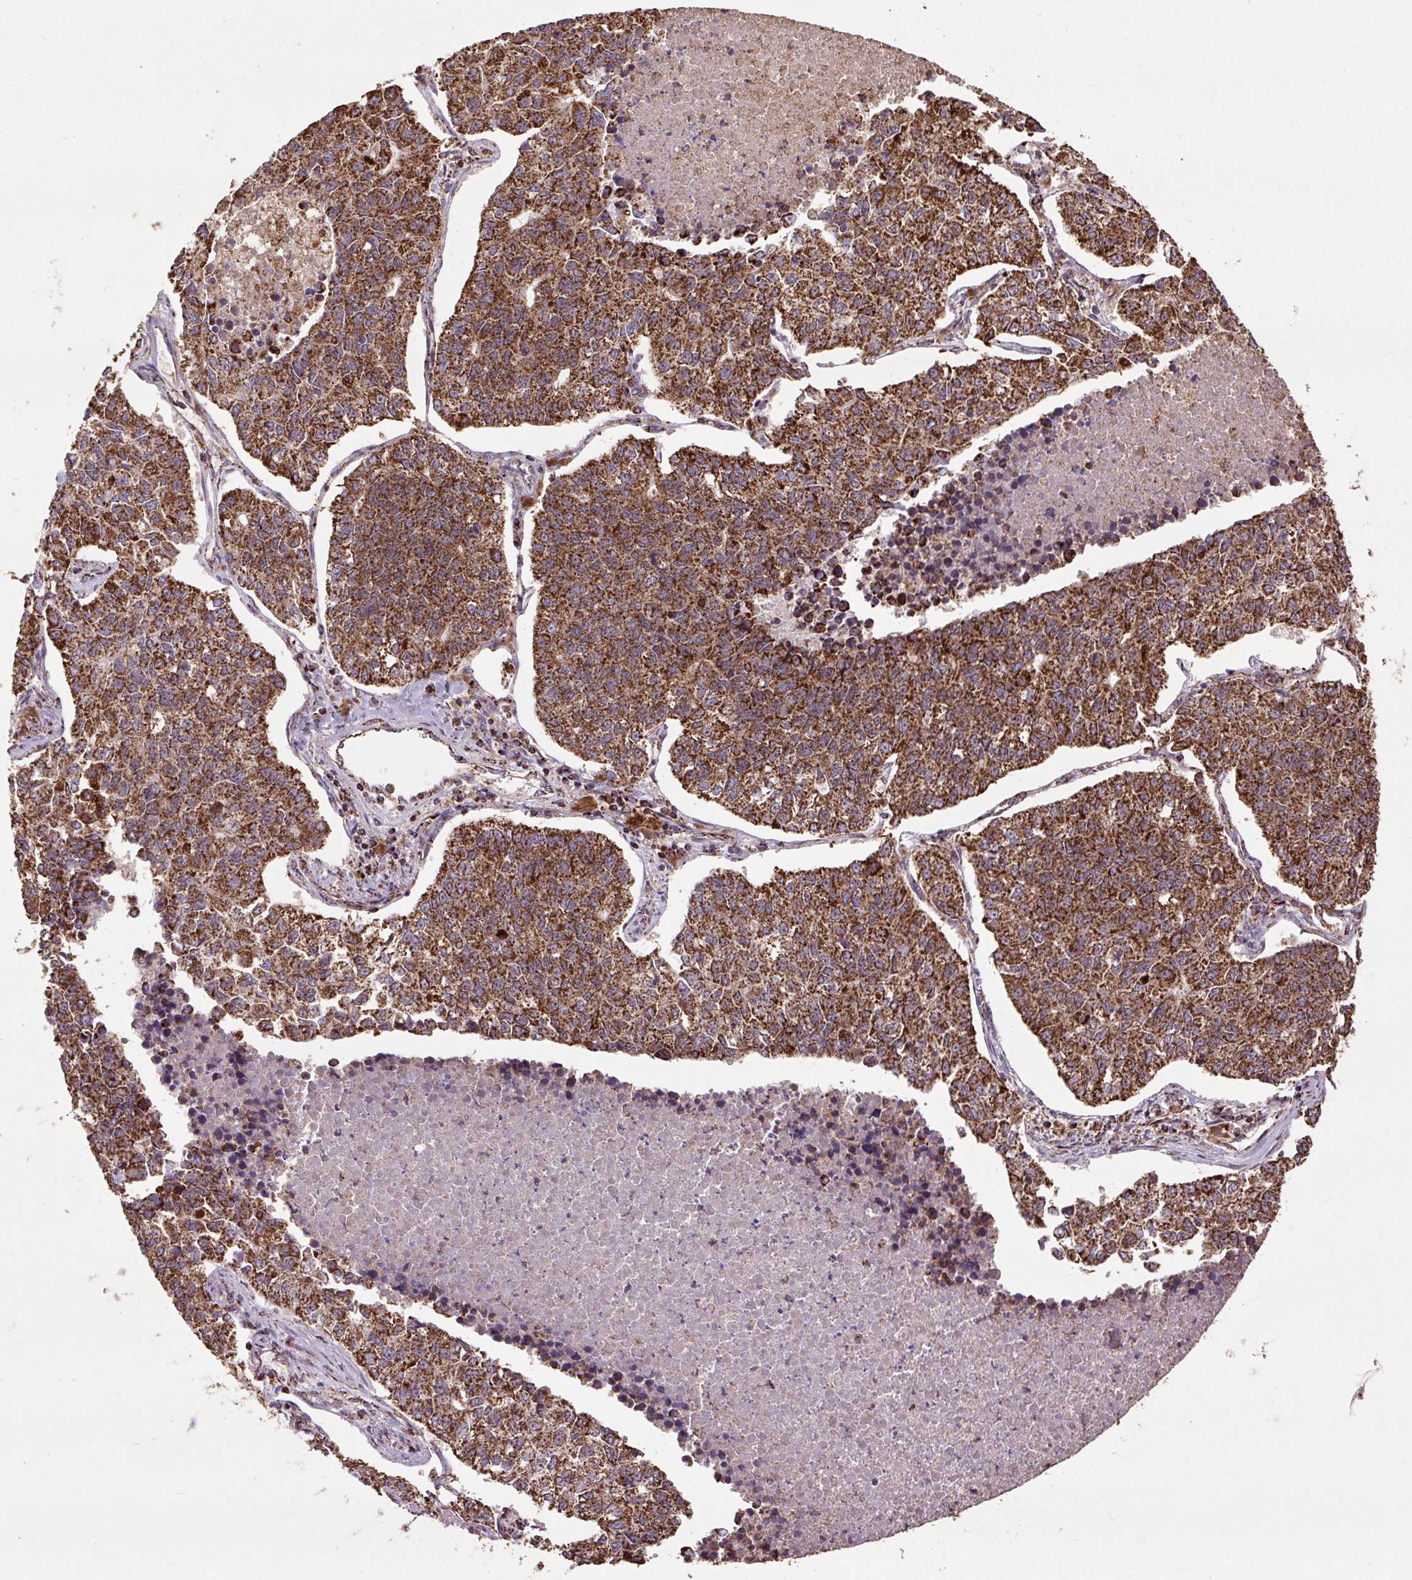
{"staining": {"intensity": "strong", "quantity": ">75%", "location": "cytoplasmic/membranous"}, "tissue": "lung cancer", "cell_type": "Tumor cells", "image_type": "cancer", "snomed": [{"axis": "morphology", "description": "Adenocarcinoma, NOS"}, {"axis": "topography", "description": "Lung"}], "caption": "Protein staining of lung cancer (adenocarcinoma) tissue demonstrates strong cytoplasmic/membranous staining in approximately >75% of tumor cells.", "gene": "ATP5F1A", "patient": {"sex": "male", "age": 49}}